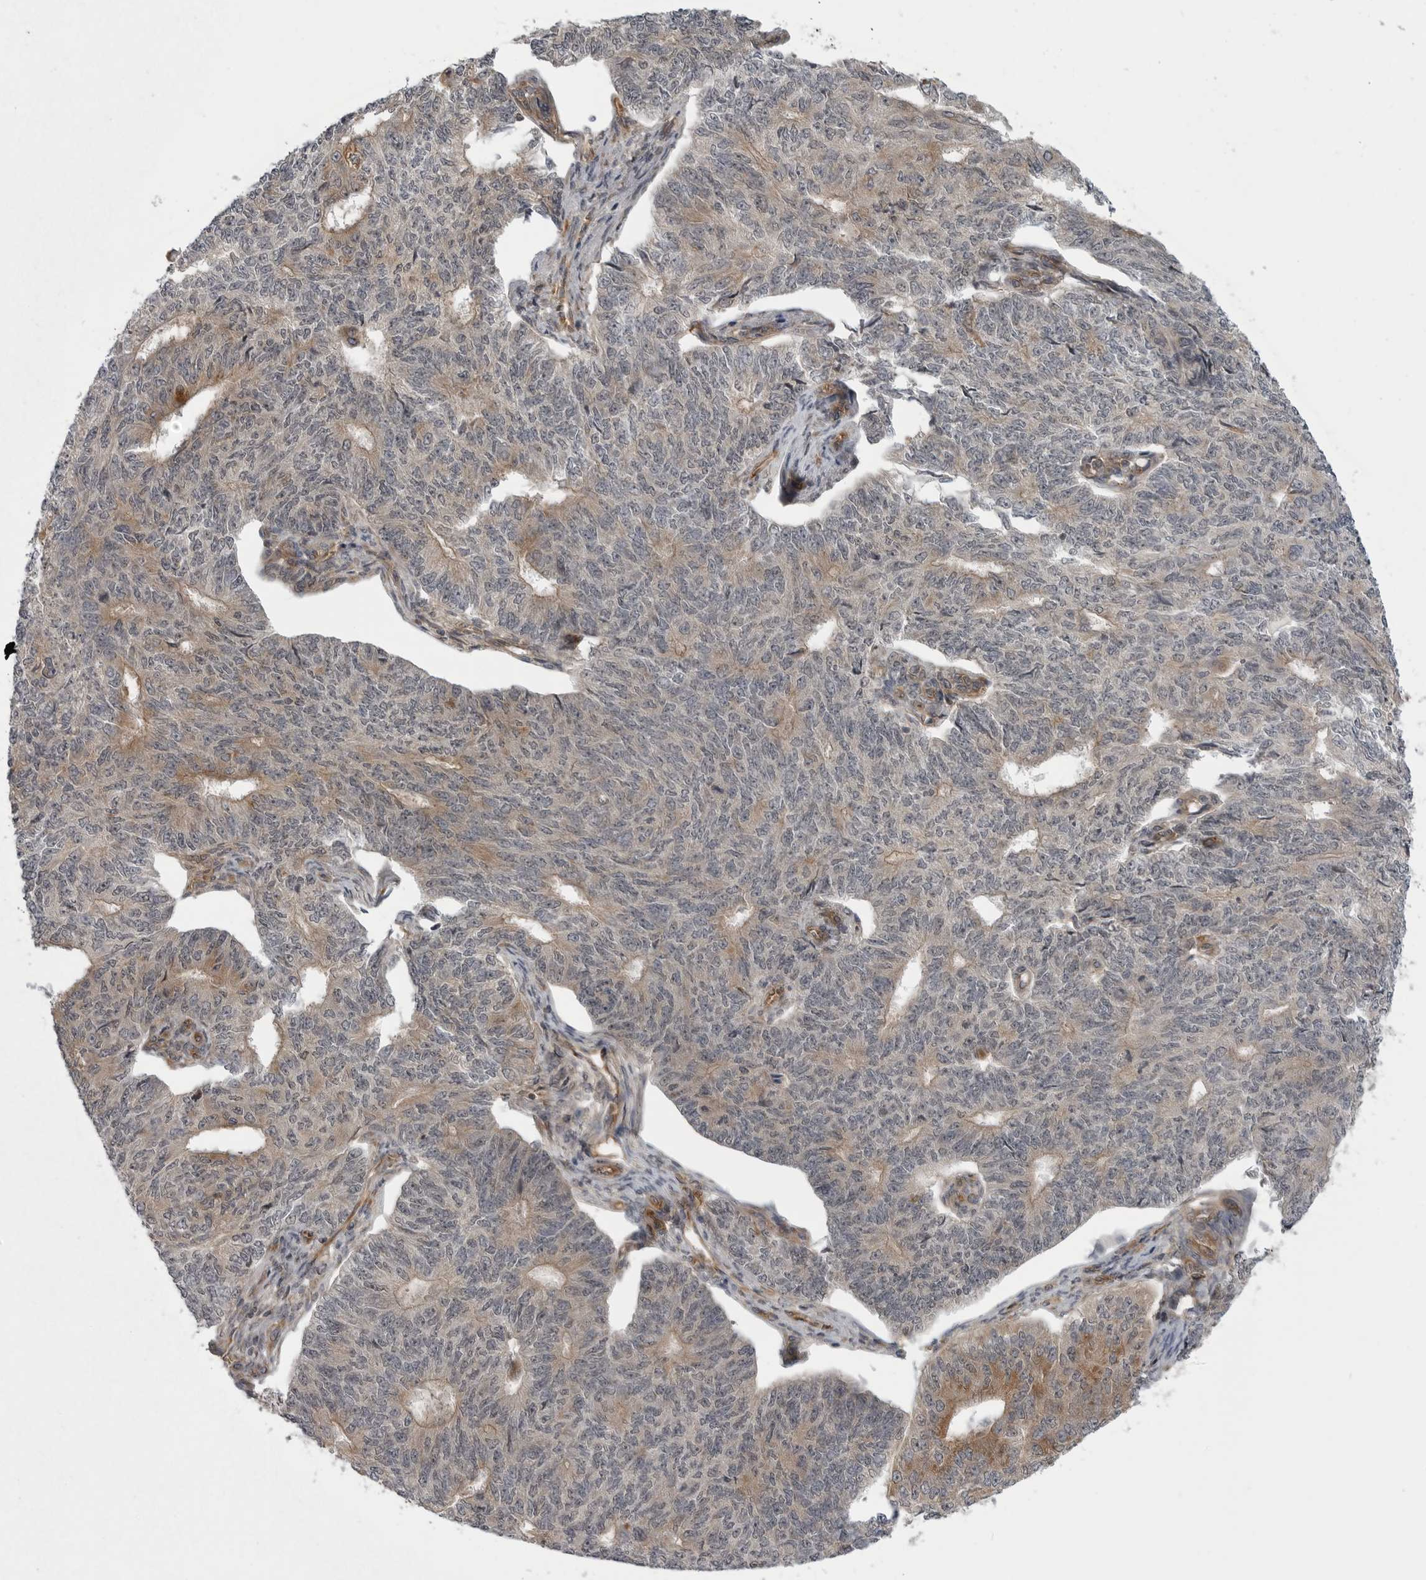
{"staining": {"intensity": "weak", "quantity": "25%-75%", "location": "cytoplasmic/membranous"}, "tissue": "endometrial cancer", "cell_type": "Tumor cells", "image_type": "cancer", "snomed": [{"axis": "morphology", "description": "Adenocarcinoma, NOS"}, {"axis": "topography", "description": "Endometrium"}], "caption": "A brown stain shows weak cytoplasmic/membranous staining of a protein in adenocarcinoma (endometrial) tumor cells.", "gene": "LRRC45", "patient": {"sex": "female", "age": 32}}